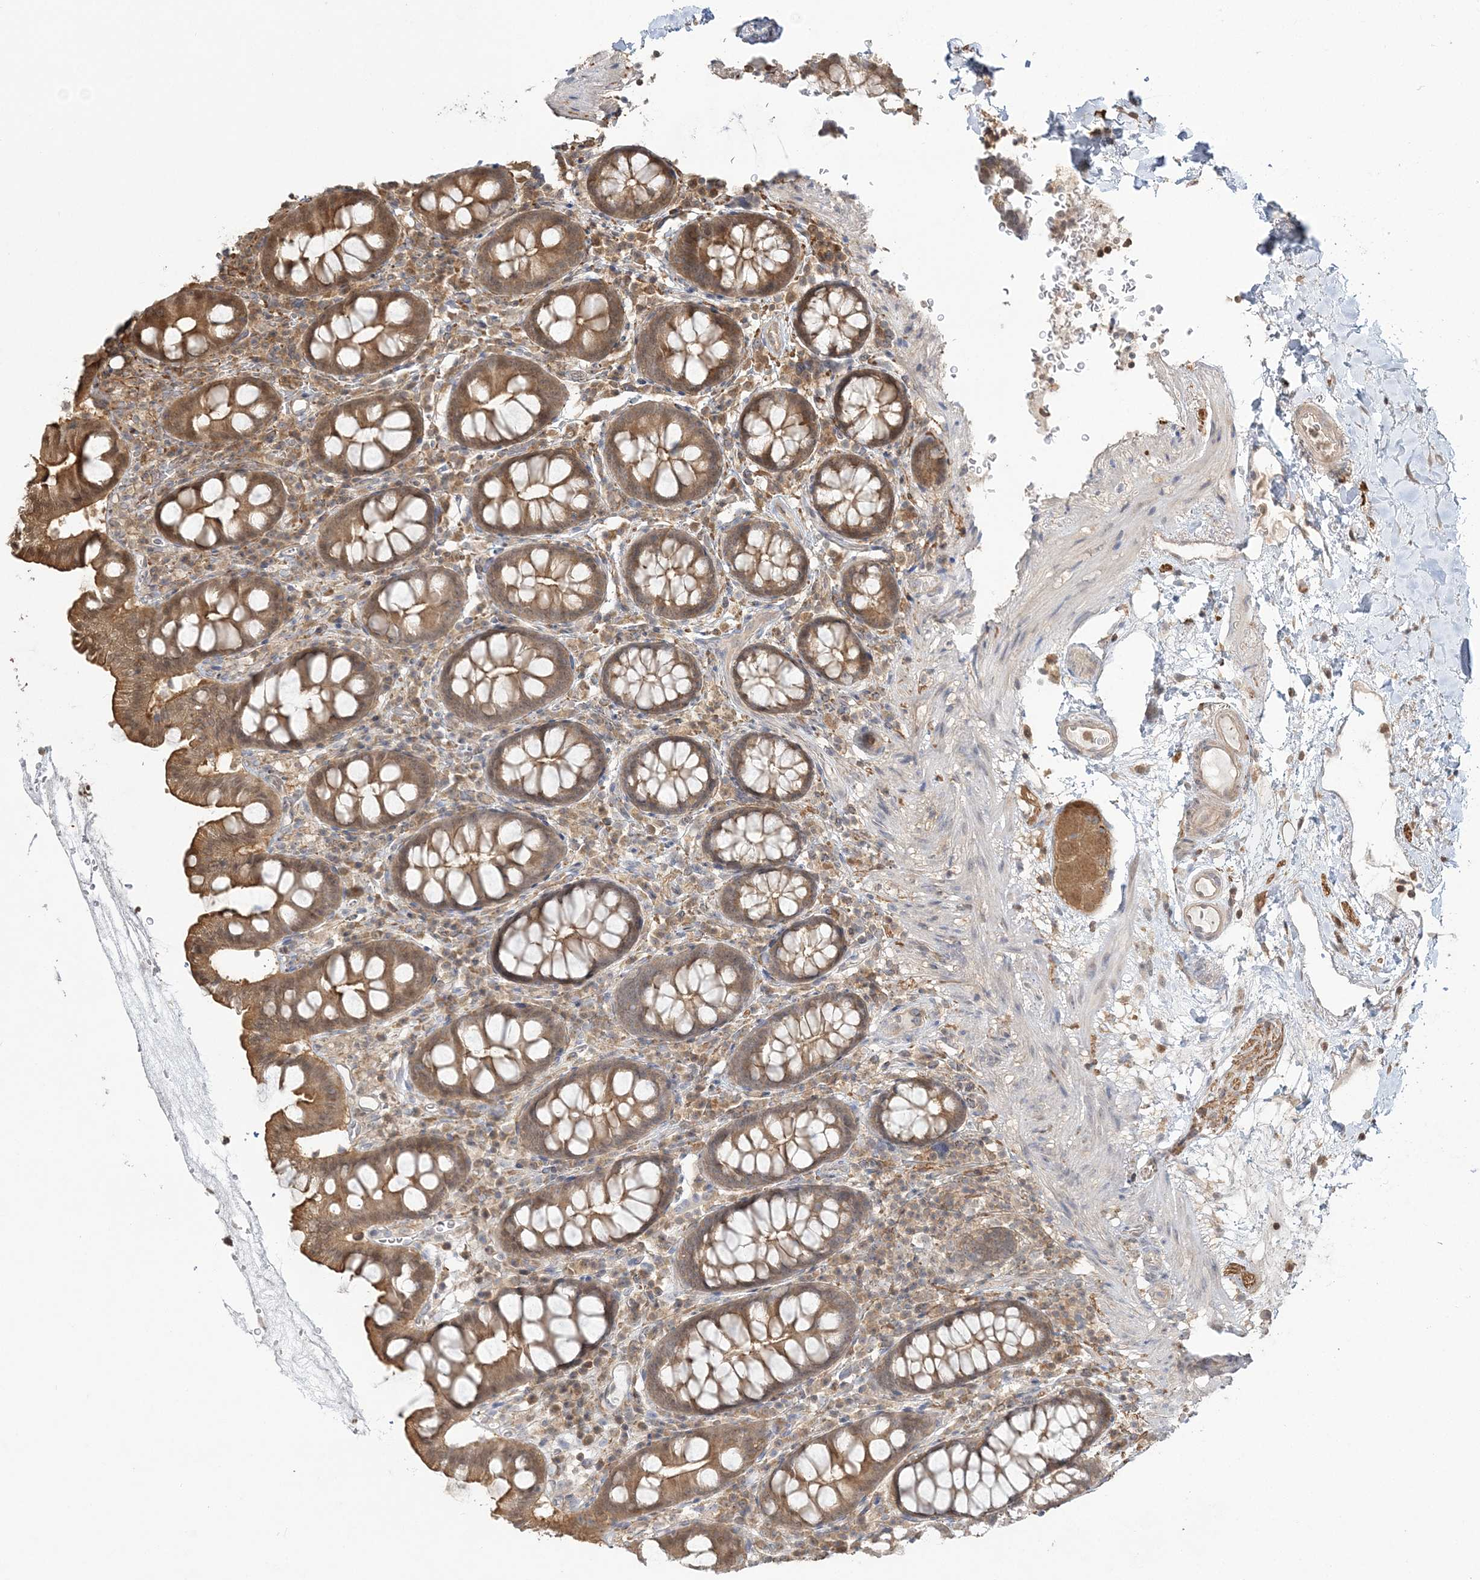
{"staining": {"intensity": "weak", "quantity": ">75%", "location": "cytoplasmic/membranous"}, "tissue": "colon", "cell_type": "Endothelial cells", "image_type": "normal", "snomed": [{"axis": "morphology", "description": "Normal tissue, NOS"}, {"axis": "topography", "description": "Colon"}], "caption": "Protein expression analysis of normal human colon reveals weak cytoplasmic/membranous expression in about >75% of endothelial cells.", "gene": "CAB39", "patient": {"sex": "female", "age": 79}}